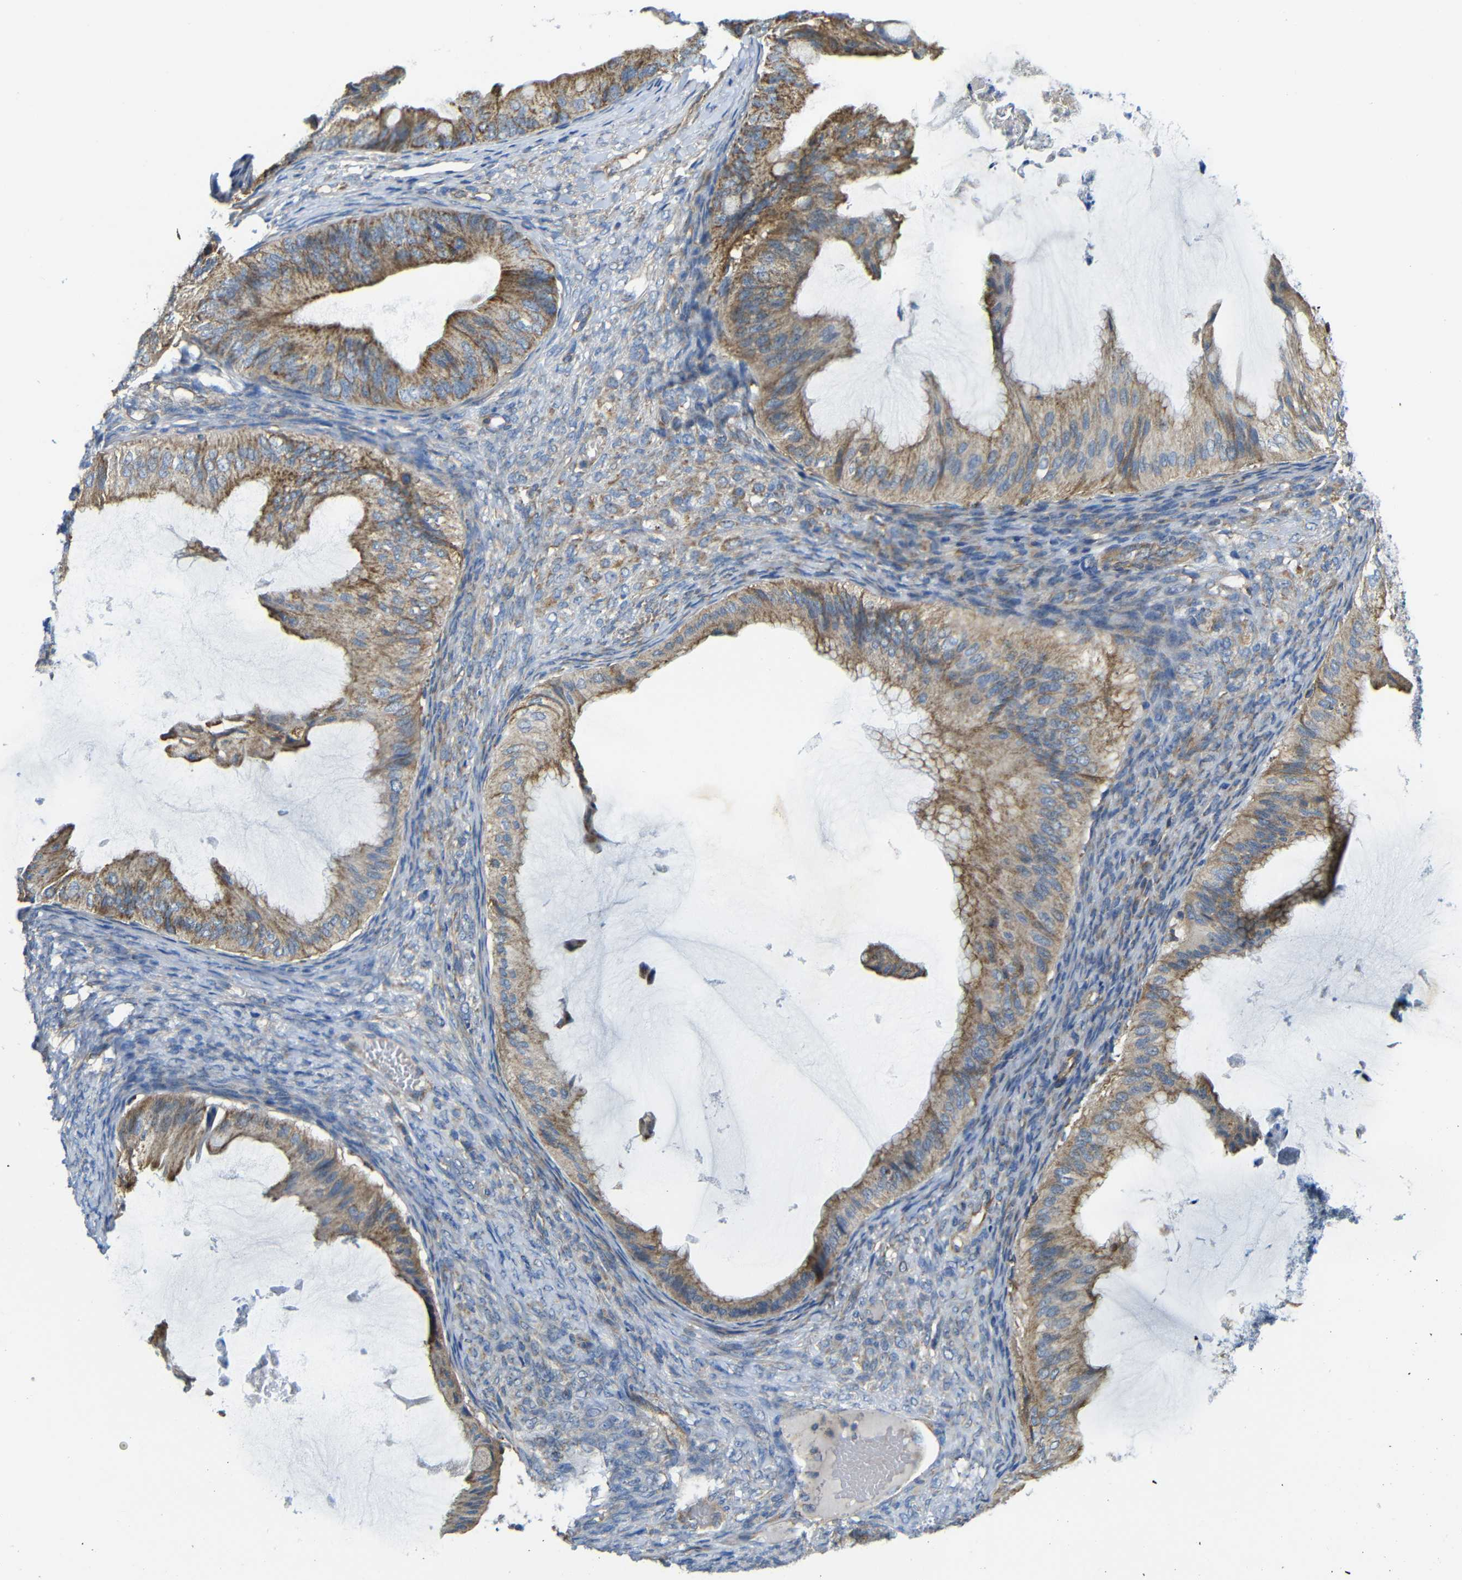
{"staining": {"intensity": "moderate", "quantity": ">75%", "location": "cytoplasmic/membranous"}, "tissue": "ovarian cancer", "cell_type": "Tumor cells", "image_type": "cancer", "snomed": [{"axis": "morphology", "description": "Cystadenocarcinoma, mucinous, NOS"}, {"axis": "topography", "description": "Ovary"}], "caption": "Immunohistochemistry (DAB (3,3'-diaminobenzidine)) staining of ovarian cancer (mucinous cystadenocarcinoma) displays moderate cytoplasmic/membranous protein staining in approximately >75% of tumor cells. (Stains: DAB in brown, nuclei in blue, Microscopy: brightfield microscopy at high magnification).", "gene": "PDCD1LG2", "patient": {"sex": "female", "age": 61}}